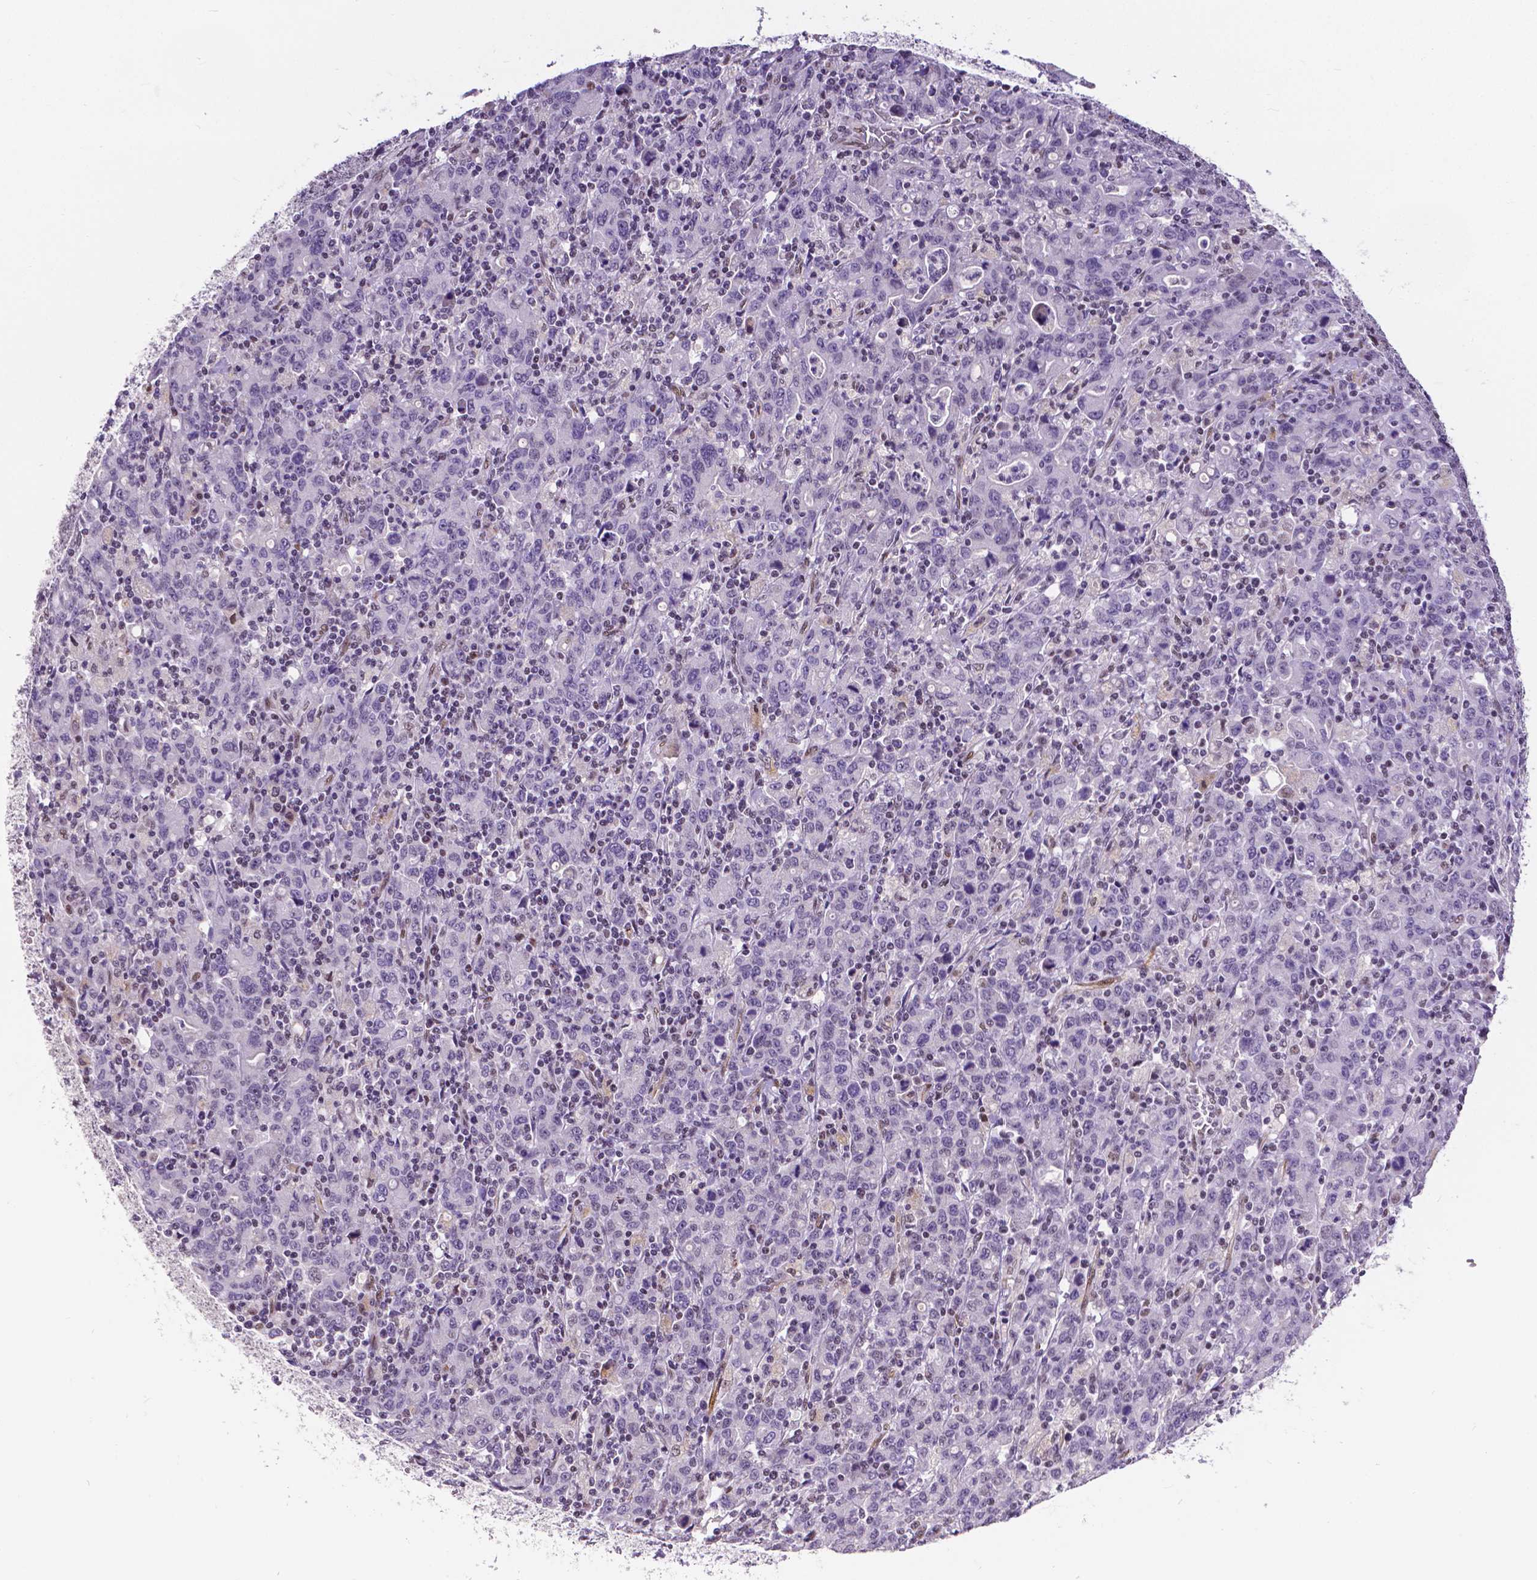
{"staining": {"intensity": "negative", "quantity": "none", "location": "none"}, "tissue": "stomach cancer", "cell_type": "Tumor cells", "image_type": "cancer", "snomed": [{"axis": "morphology", "description": "Adenocarcinoma, NOS"}, {"axis": "topography", "description": "Stomach, upper"}], "caption": "An IHC histopathology image of adenocarcinoma (stomach) is shown. There is no staining in tumor cells of adenocarcinoma (stomach). (DAB (3,3'-diaminobenzidine) immunohistochemistry visualized using brightfield microscopy, high magnification).", "gene": "ATRX", "patient": {"sex": "male", "age": 69}}